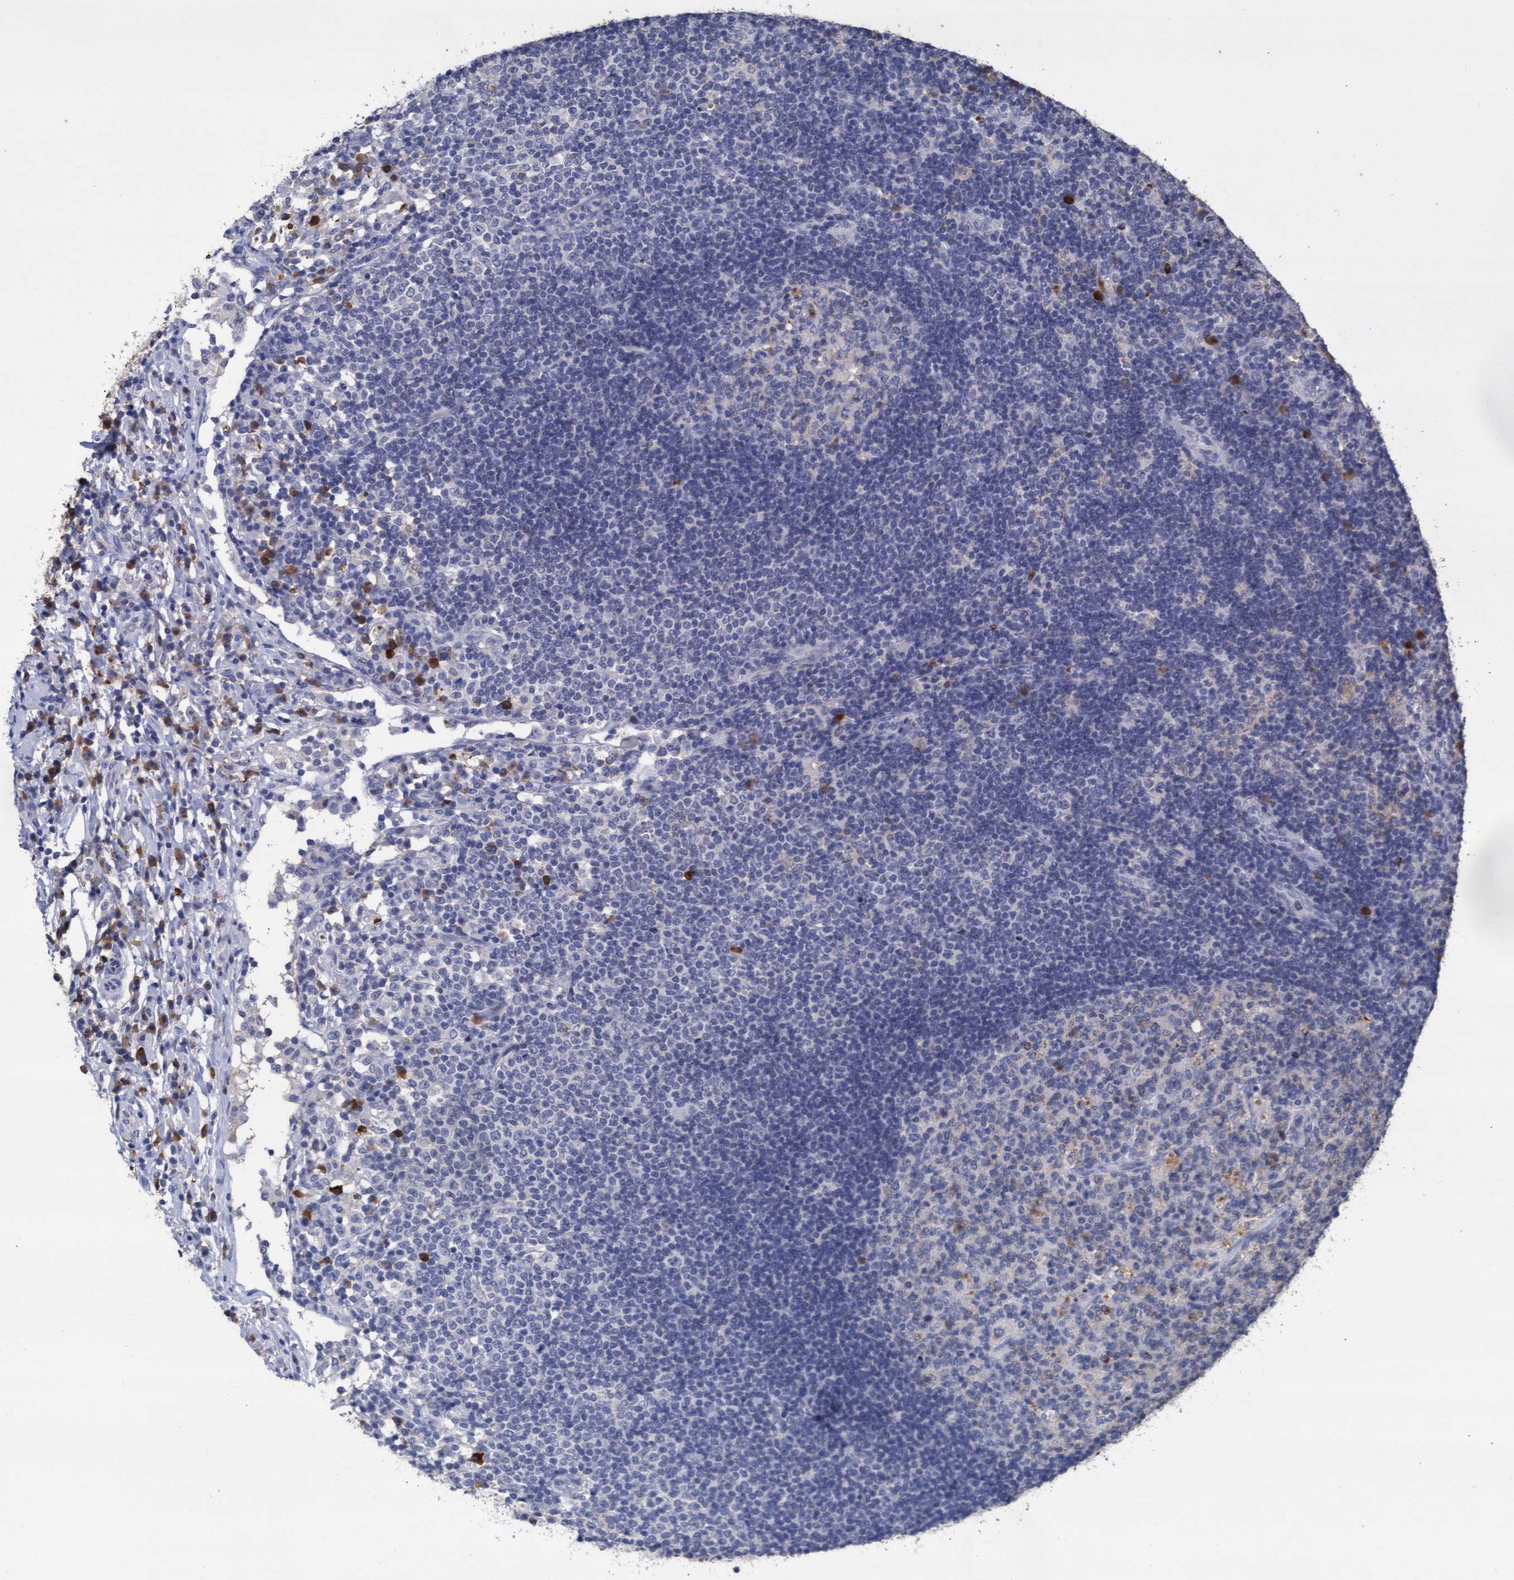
{"staining": {"intensity": "negative", "quantity": "none", "location": "none"}, "tissue": "lymph node", "cell_type": "Germinal center cells", "image_type": "normal", "snomed": [{"axis": "morphology", "description": "Normal tissue, NOS"}, {"axis": "topography", "description": "Lymph node"}], "caption": "DAB immunohistochemical staining of unremarkable lymph node shows no significant positivity in germinal center cells. The staining was performed using DAB (3,3'-diaminobenzidine) to visualize the protein expression in brown, while the nuclei were stained in blue with hematoxylin (Magnification: 20x).", "gene": "GPR39", "patient": {"sex": "female", "age": 53}}